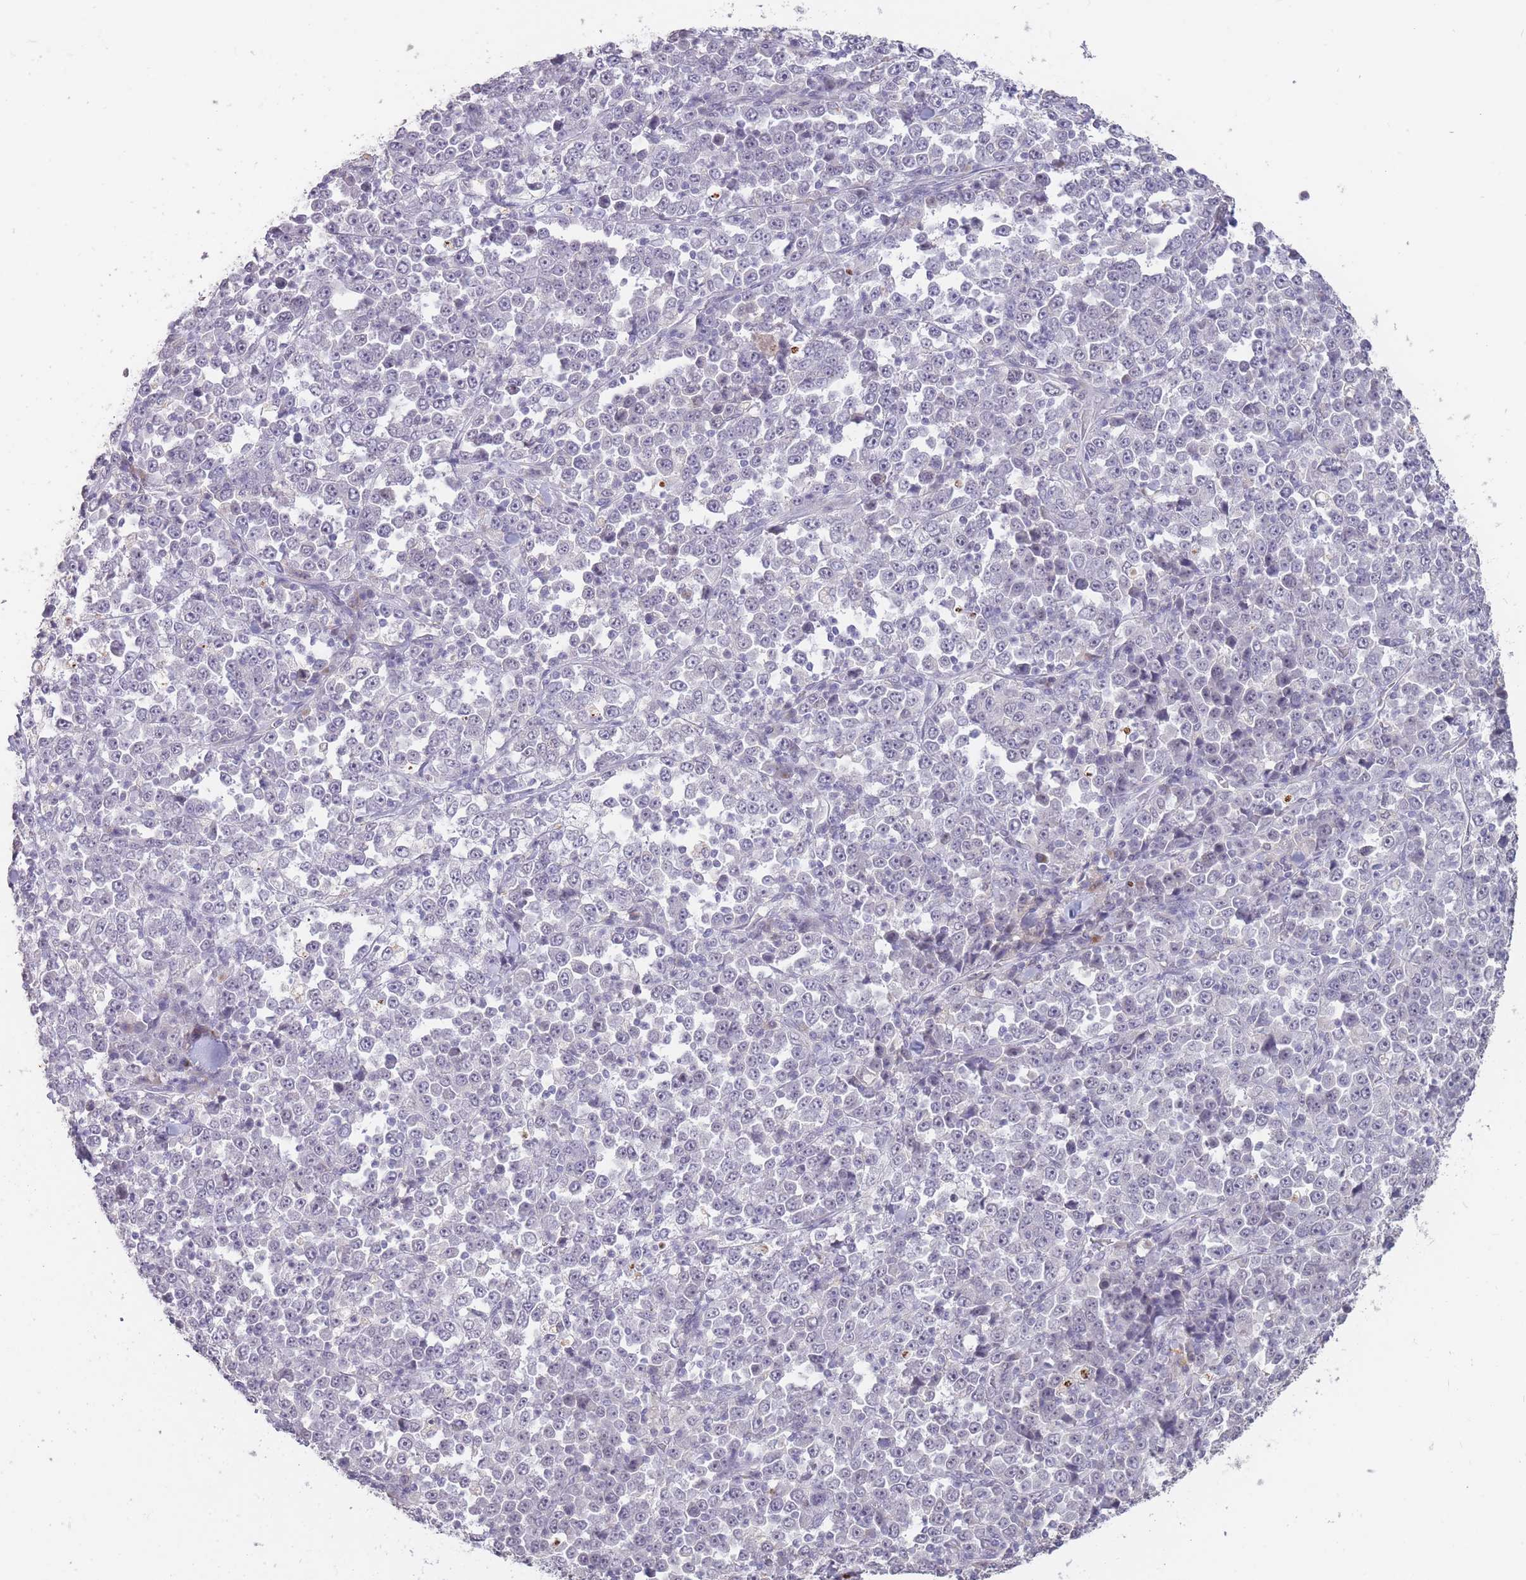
{"staining": {"intensity": "negative", "quantity": "none", "location": "none"}, "tissue": "stomach cancer", "cell_type": "Tumor cells", "image_type": "cancer", "snomed": [{"axis": "morphology", "description": "Normal tissue, NOS"}, {"axis": "morphology", "description": "Adenocarcinoma, NOS"}, {"axis": "topography", "description": "Stomach, upper"}, {"axis": "topography", "description": "Stomach"}], "caption": "The micrograph demonstrates no significant expression in tumor cells of stomach adenocarcinoma.", "gene": "HNRNPUL1", "patient": {"sex": "male", "age": 59}}